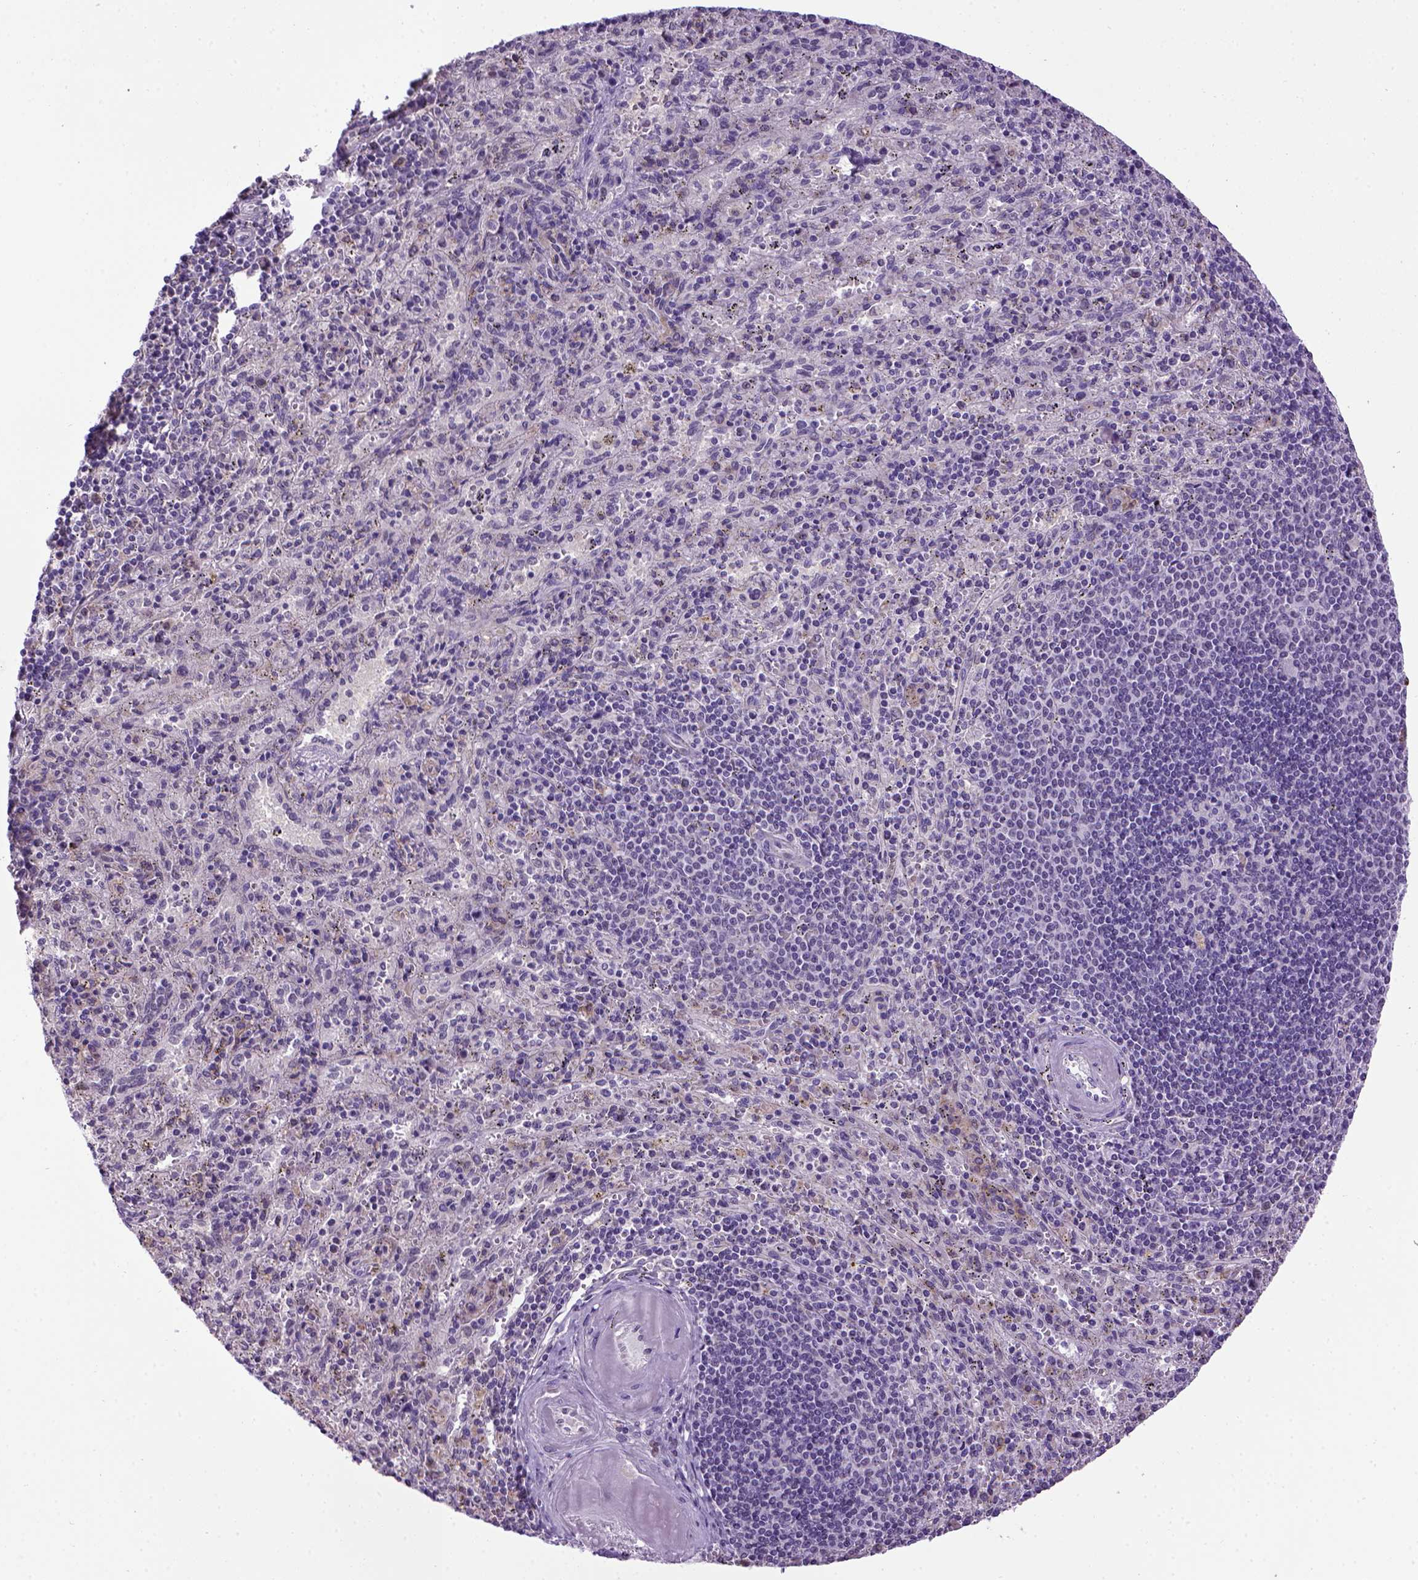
{"staining": {"intensity": "negative", "quantity": "none", "location": "none"}, "tissue": "spleen", "cell_type": "Cells in red pulp", "image_type": "normal", "snomed": [{"axis": "morphology", "description": "Normal tissue, NOS"}, {"axis": "topography", "description": "Spleen"}], "caption": "Spleen stained for a protein using immunohistochemistry exhibits no staining cells in red pulp.", "gene": "CDH1", "patient": {"sex": "male", "age": 57}}